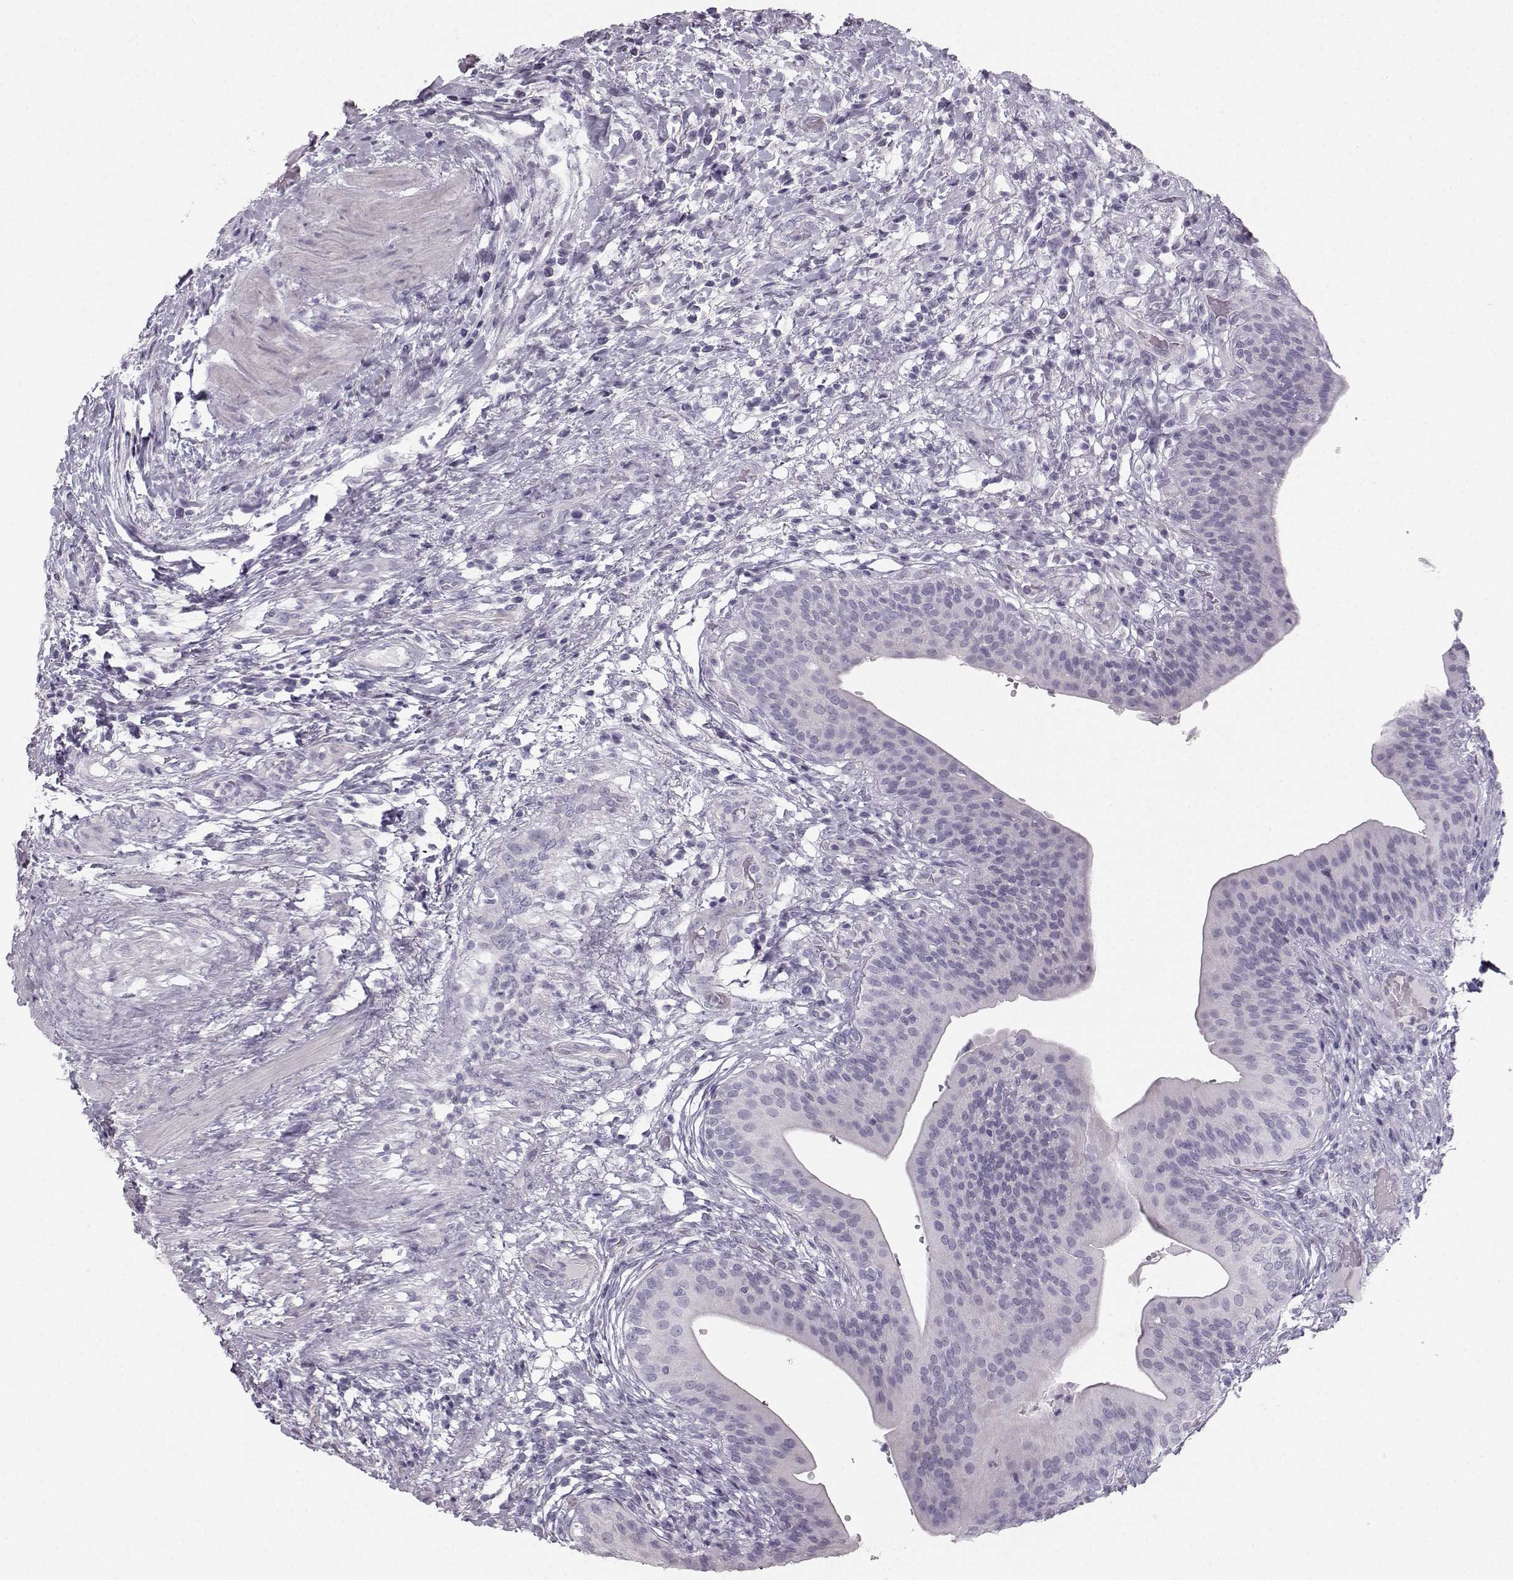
{"staining": {"intensity": "negative", "quantity": "none", "location": "none"}, "tissue": "urinary bladder", "cell_type": "Urothelial cells", "image_type": "normal", "snomed": [{"axis": "morphology", "description": "Normal tissue, NOS"}, {"axis": "topography", "description": "Urinary bladder"}], "caption": "DAB immunohistochemical staining of unremarkable human urinary bladder exhibits no significant staining in urothelial cells. The staining was performed using DAB (3,3'-diaminobenzidine) to visualize the protein expression in brown, while the nuclei were stained in blue with hematoxylin (Magnification: 20x).", "gene": "CASR", "patient": {"sex": "male", "age": 66}}